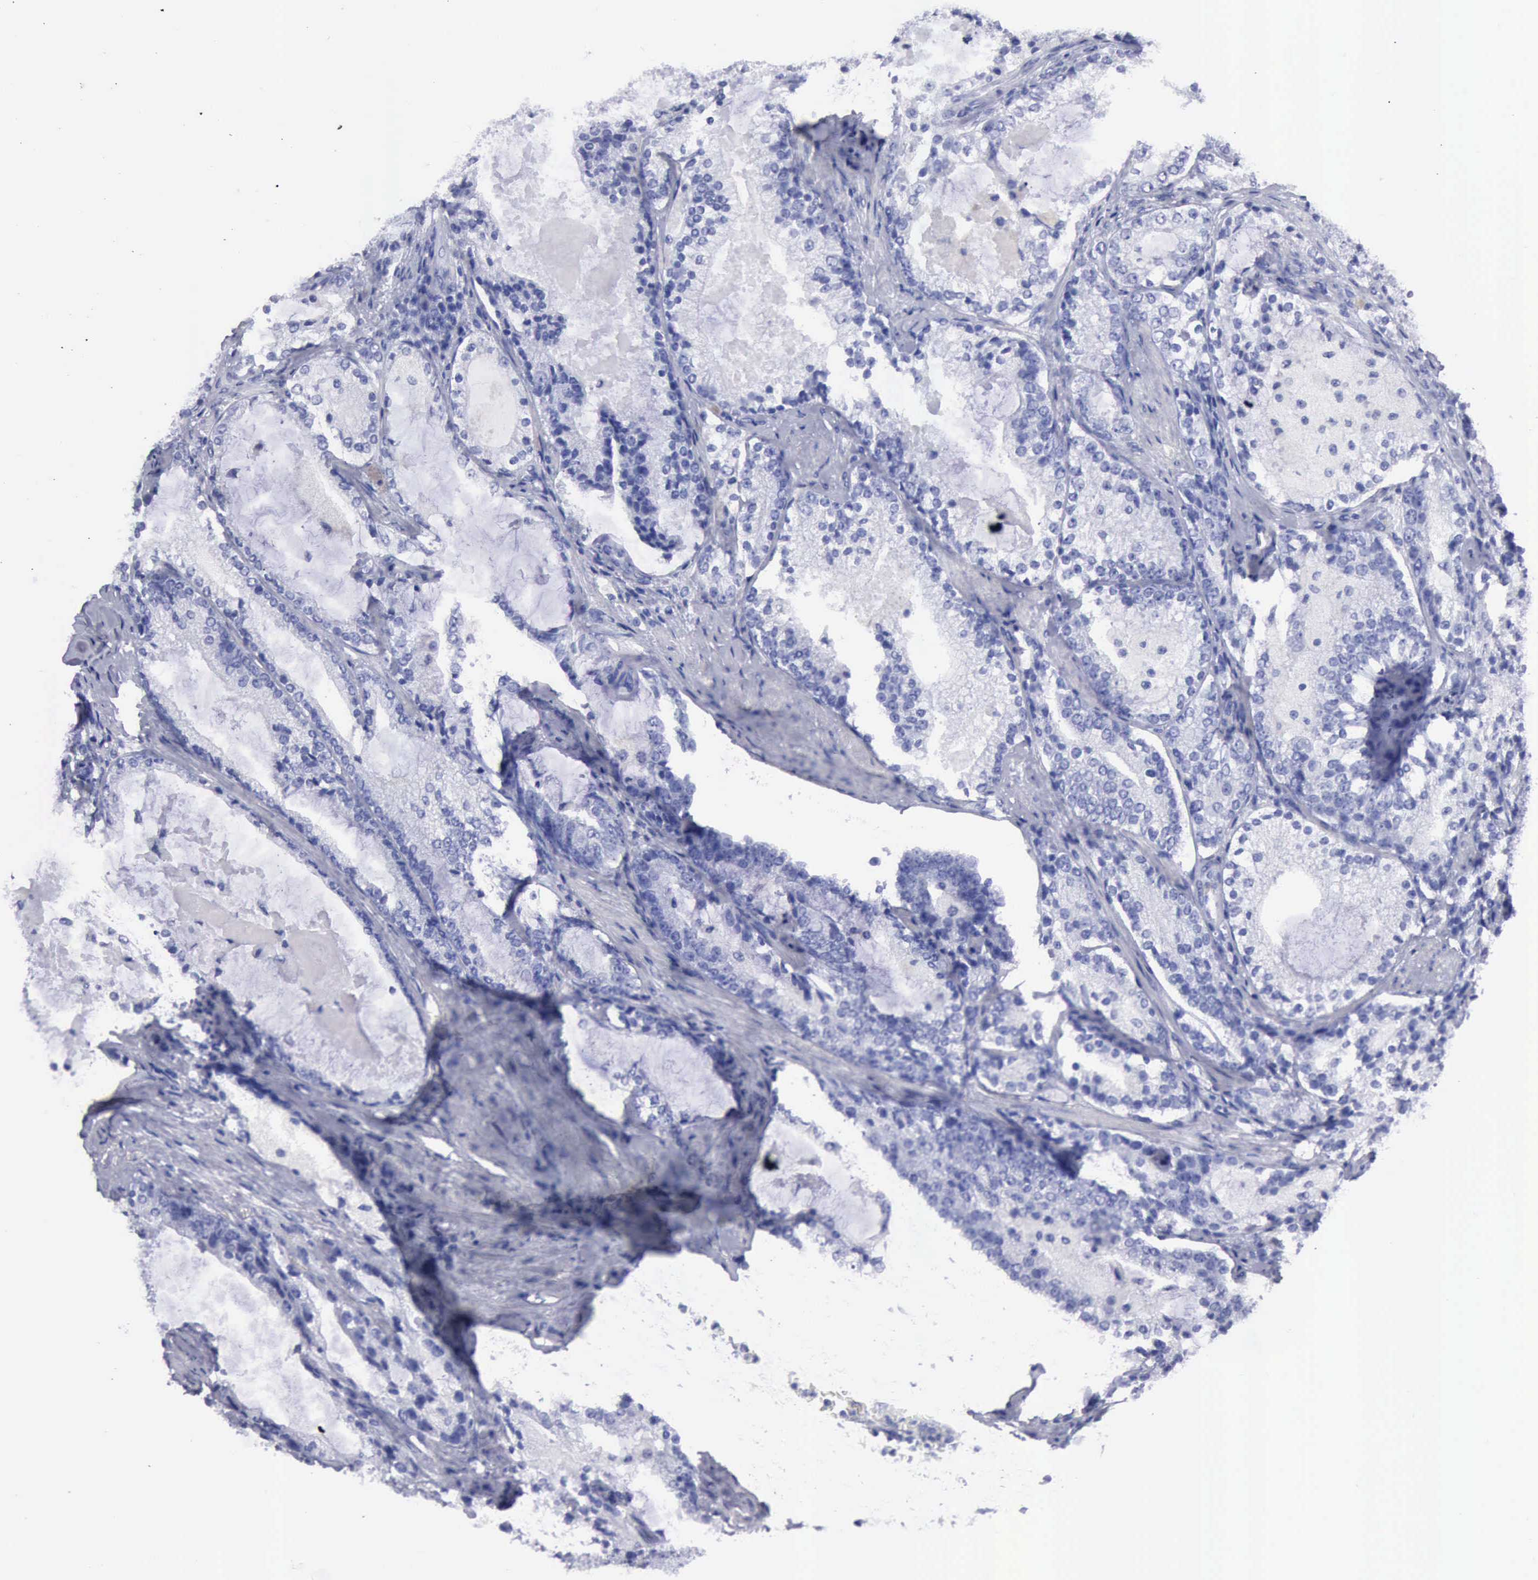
{"staining": {"intensity": "negative", "quantity": "none", "location": "none"}, "tissue": "prostate cancer", "cell_type": "Tumor cells", "image_type": "cancer", "snomed": [{"axis": "morphology", "description": "Adenocarcinoma, High grade"}, {"axis": "topography", "description": "Prostate"}], "caption": "A high-resolution image shows immunohistochemistry staining of prostate cancer, which exhibits no significant expression in tumor cells.", "gene": "CYP19A1", "patient": {"sex": "male", "age": 63}}